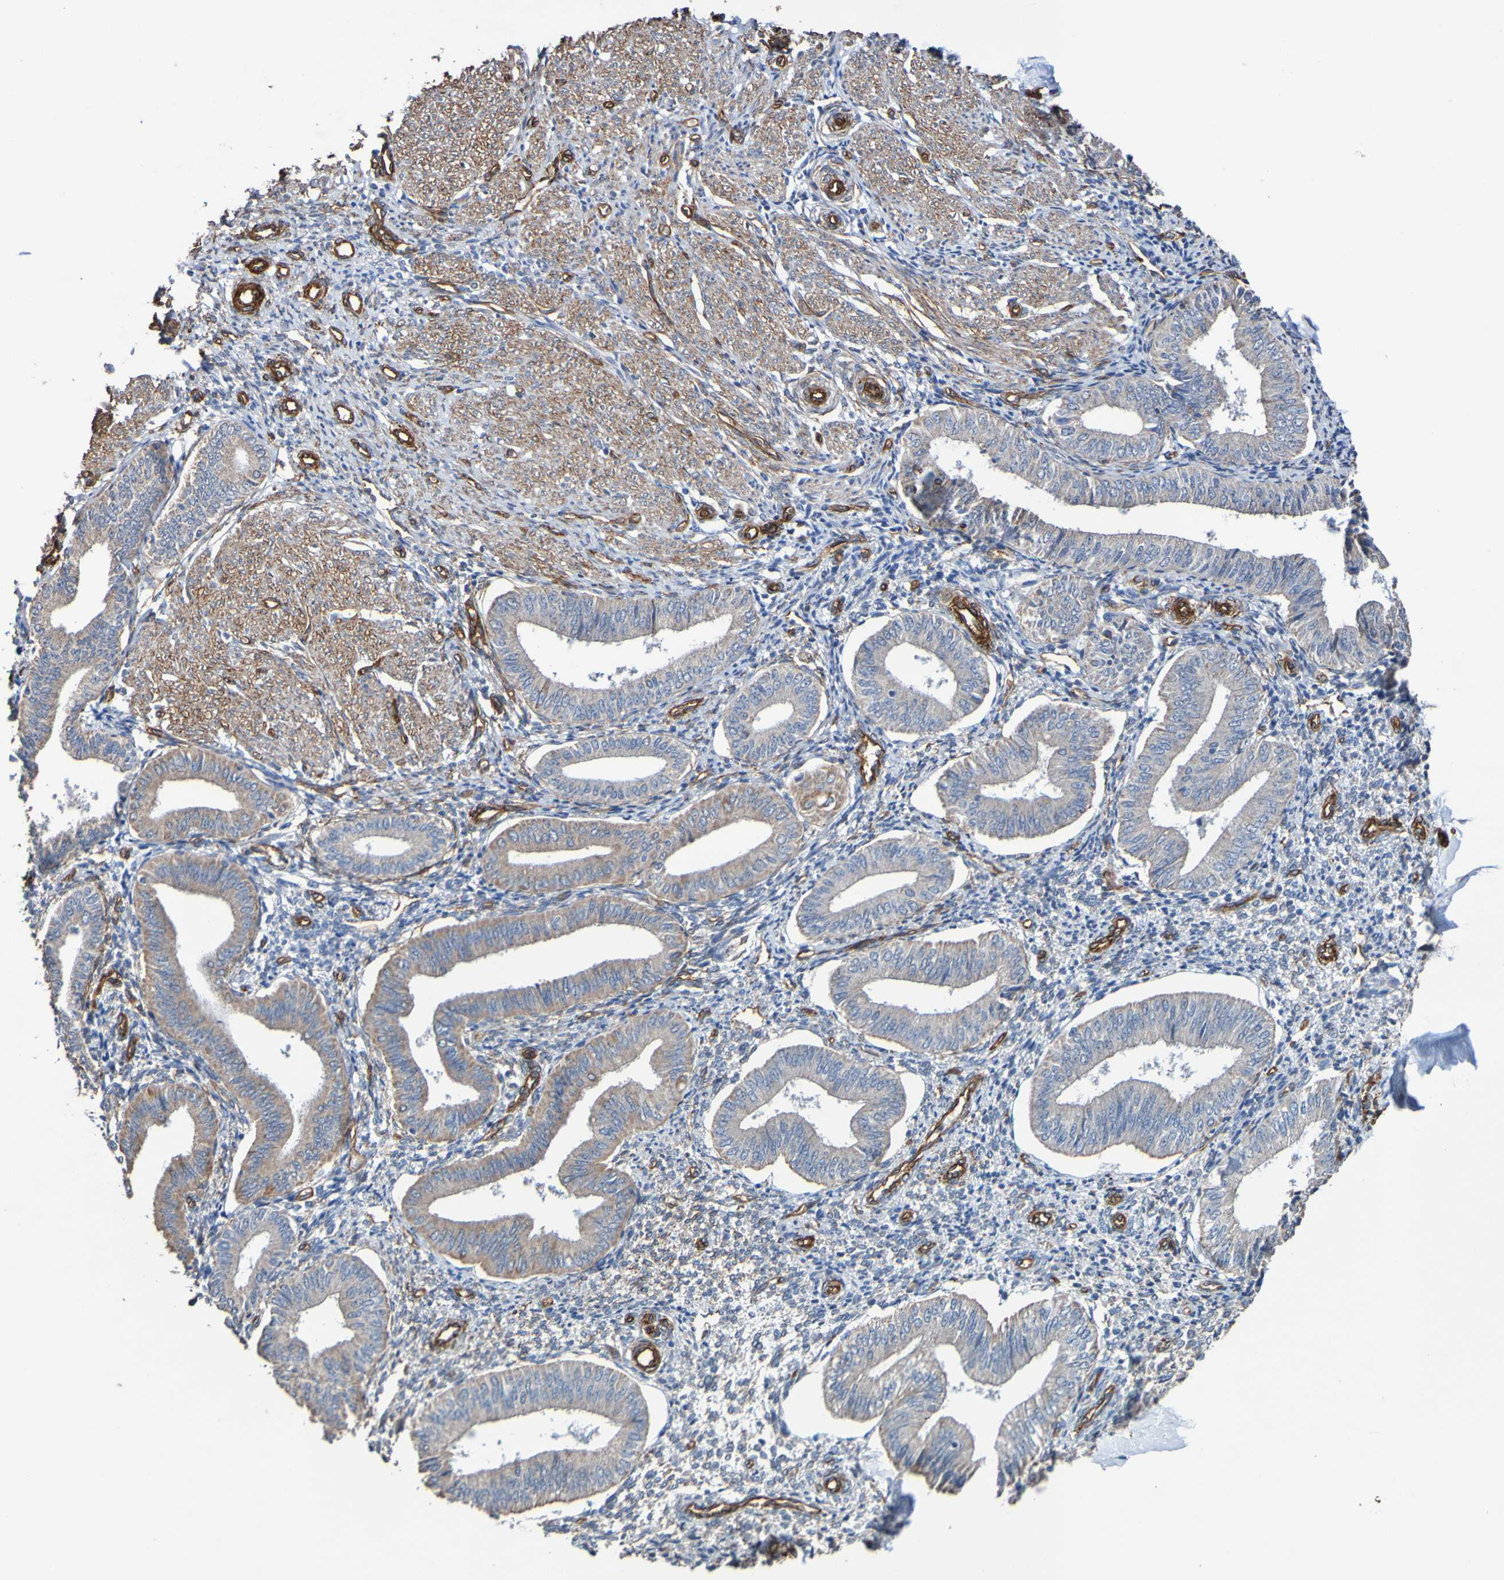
{"staining": {"intensity": "strong", "quantity": "25%-75%", "location": "cytoplasmic/membranous"}, "tissue": "endometrium", "cell_type": "Cells in endometrial stroma", "image_type": "normal", "snomed": [{"axis": "morphology", "description": "Normal tissue, NOS"}, {"axis": "topography", "description": "Endometrium"}], "caption": "Protein expression analysis of benign endometrium reveals strong cytoplasmic/membranous positivity in about 25%-75% of cells in endometrial stroma.", "gene": "ELMOD3", "patient": {"sex": "female", "age": 50}}